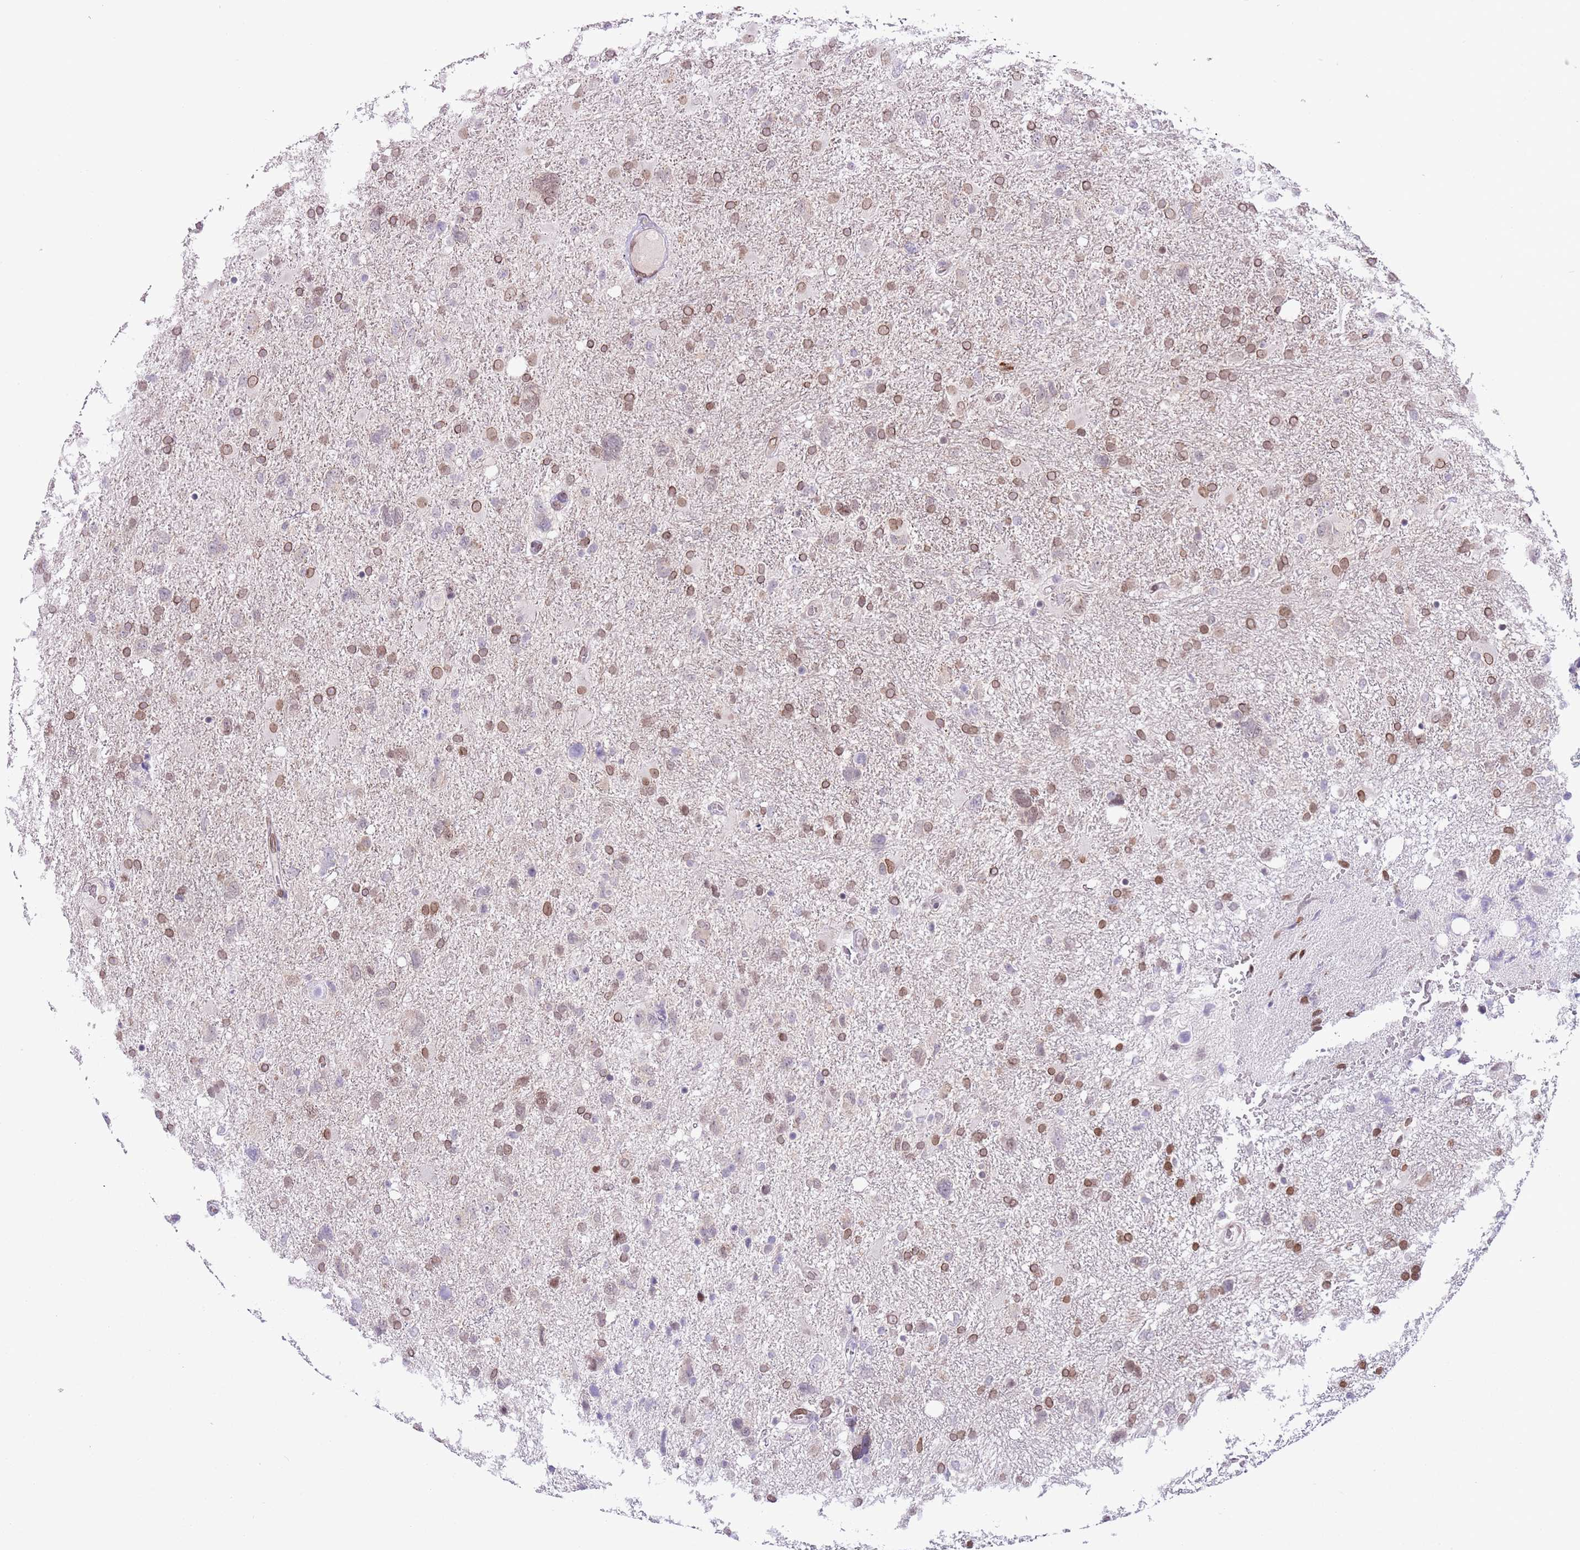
{"staining": {"intensity": "moderate", "quantity": "25%-75%", "location": "cytoplasmic/membranous,nuclear"}, "tissue": "glioma", "cell_type": "Tumor cells", "image_type": "cancer", "snomed": [{"axis": "morphology", "description": "Glioma, malignant, High grade"}, {"axis": "topography", "description": "Brain"}], "caption": "A micrograph of malignant glioma (high-grade) stained for a protein exhibits moderate cytoplasmic/membranous and nuclear brown staining in tumor cells.", "gene": "ZGLP1", "patient": {"sex": "male", "age": 61}}